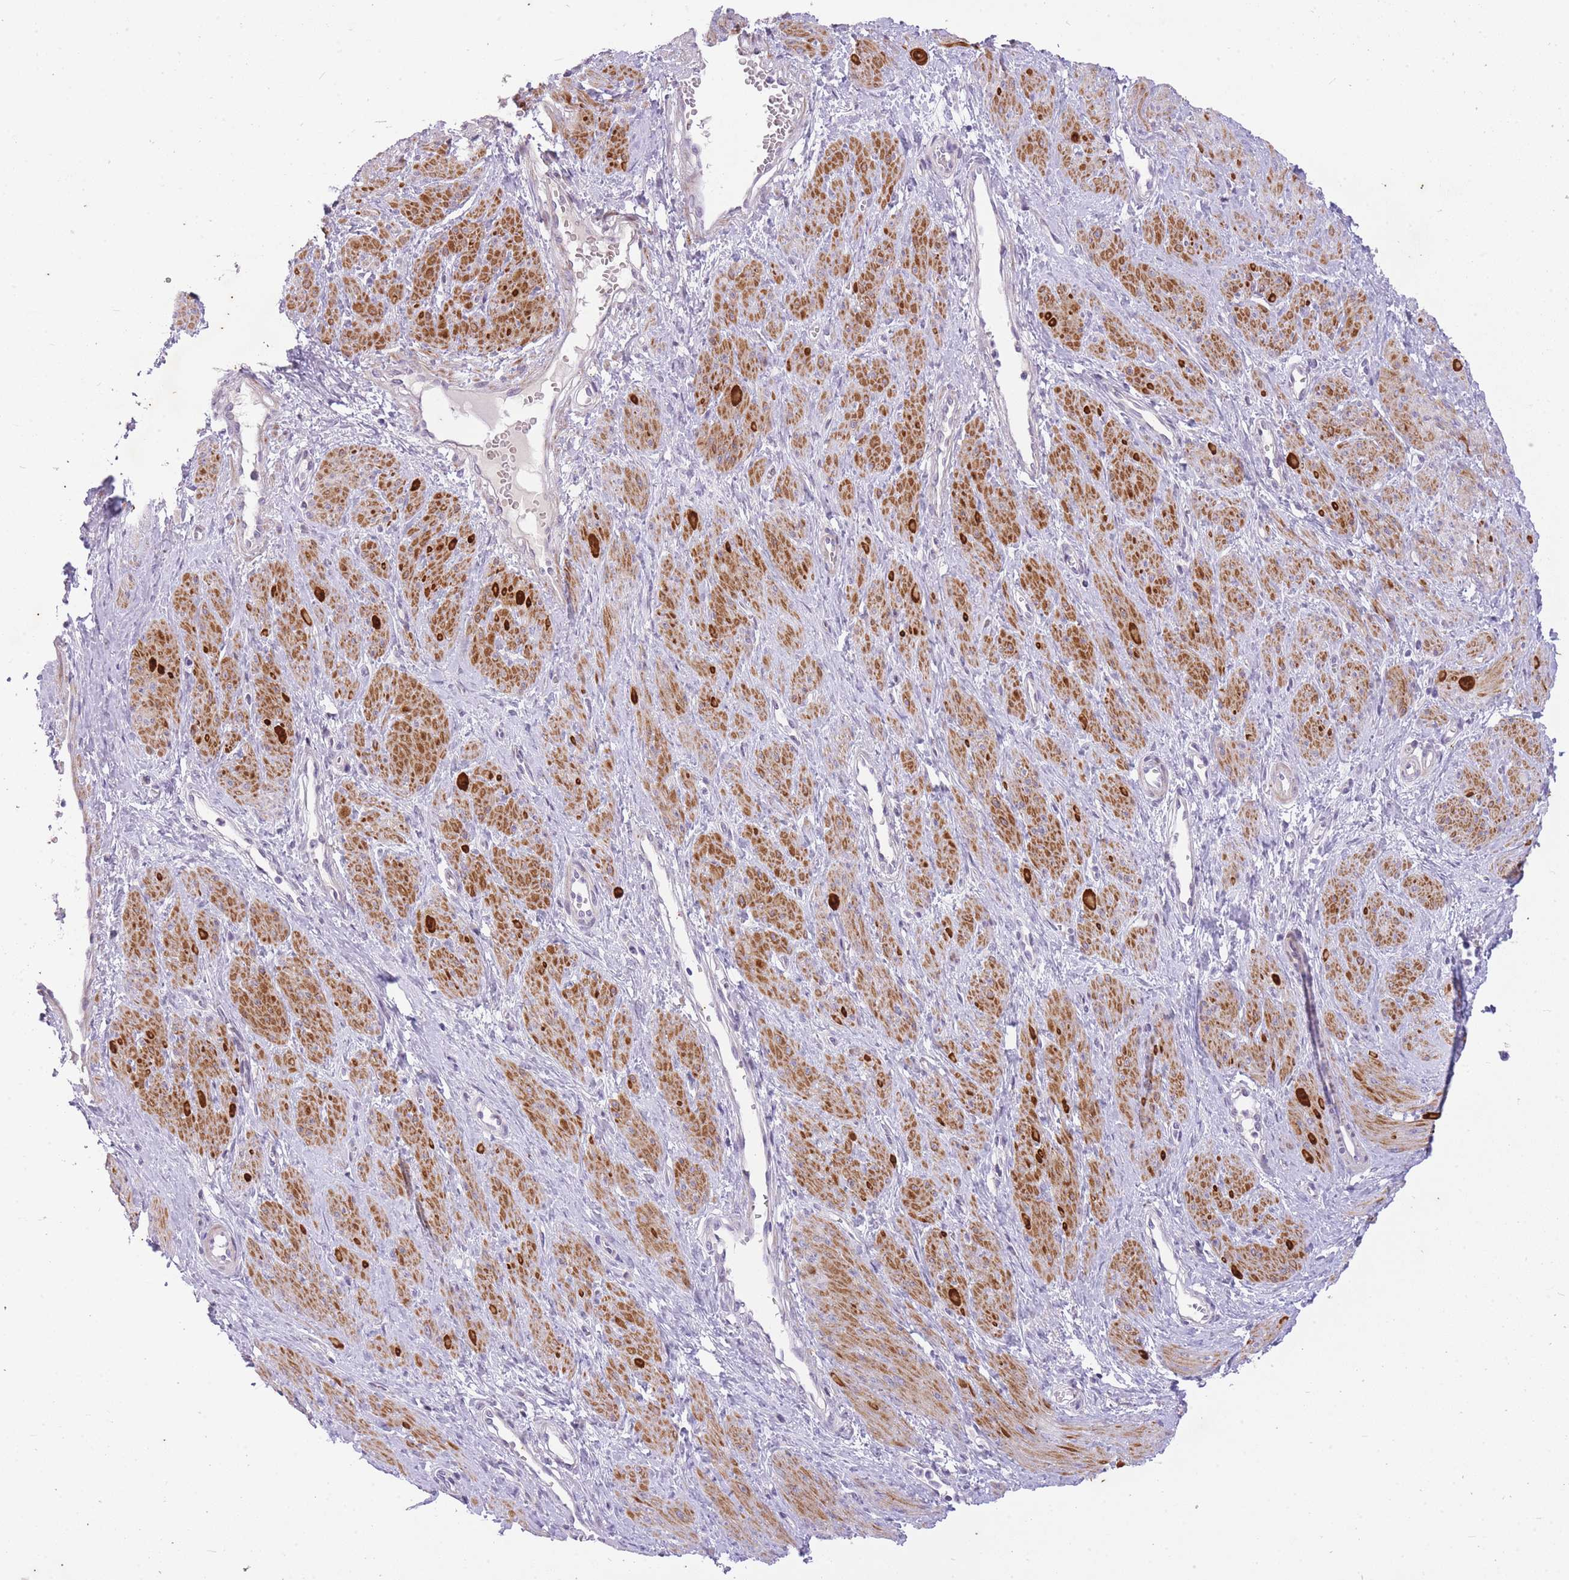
{"staining": {"intensity": "moderate", "quantity": "25%-75%", "location": "cytoplasmic/membranous"}, "tissue": "smooth muscle", "cell_type": "Smooth muscle cells", "image_type": "normal", "snomed": [{"axis": "morphology", "description": "Normal tissue, NOS"}, {"axis": "topography", "description": "Smooth muscle"}, {"axis": "topography", "description": "Uterus"}], "caption": "High-magnification brightfield microscopy of benign smooth muscle stained with DAB (3,3'-diaminobenzidine) (brown) and counterstained with hematoxylin (blue). smooth muscle cells exhibit moderate cytoplasmic/membranous positivity is identified in about25%-75% of cells. The staining was performed using DAB to visualize the protein expression in brown, while the nuclei were stained in blue with hematoxylin (Magnification: 20x).", "gene": "CNTNAP3B", "patient": {"sex": "female", "age": 39}}